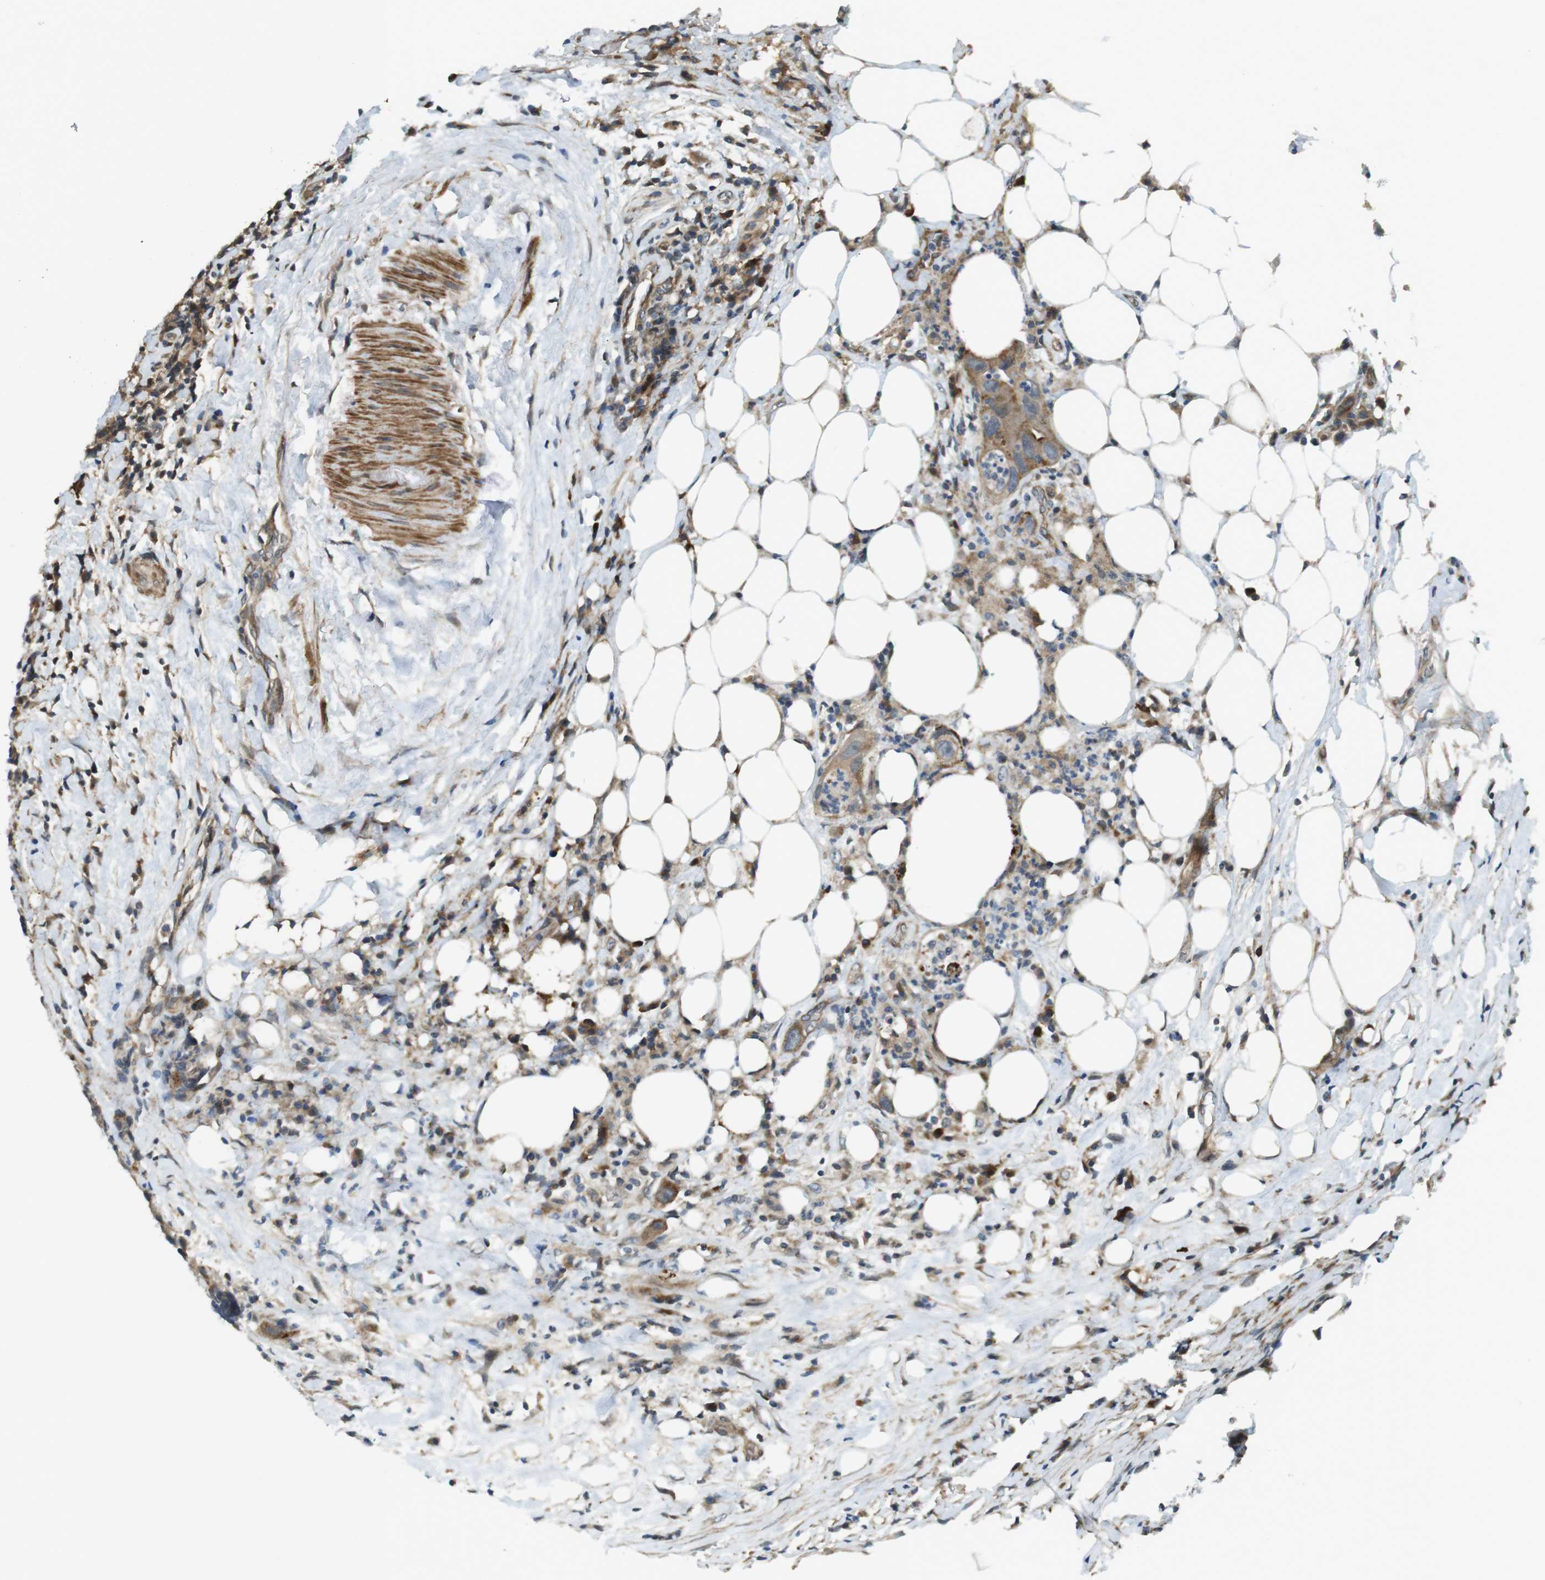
{"staining": {"intensity": "moderate", "quantity": ">75%", "location": "cytoplasmic/membranous"}, "tissue": "colorectal cancer", "cell_type": "Tumor cells", "image_type": "cancer", "snomed": [{"axis": "morphology", "description": "Adenocarcinoma, NOS"}, {"axis": "topography", "description": "Colon"}], "caption": "The histopathology image demonstrates a brown stain indicating the presence of a protein in the cytoplasmic/membranous of tumor cells in colorectal cancer.", "gene": "IFFO2", "patient": {"sex": "male", "age": 71}}